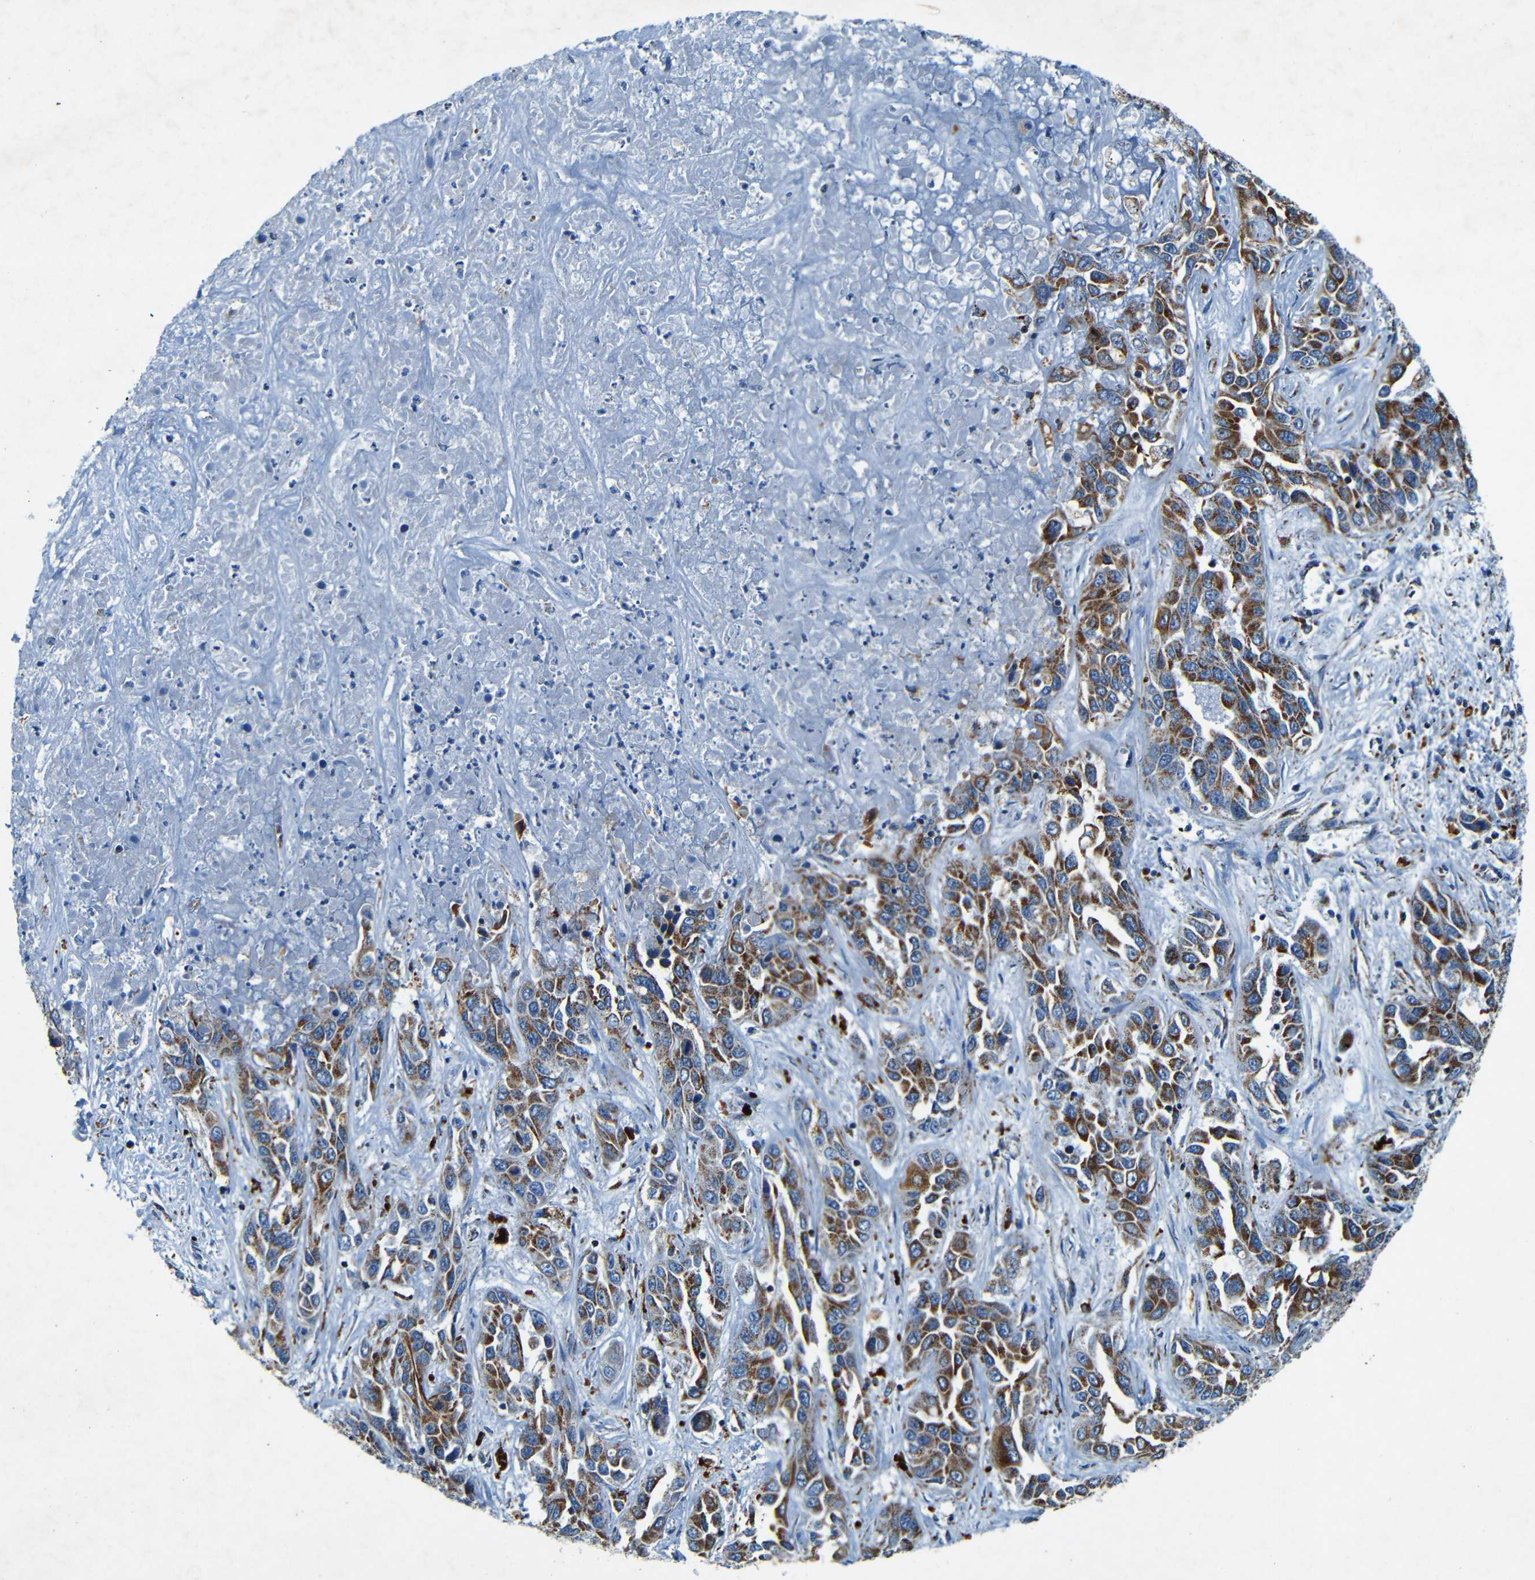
{"staining": {"intensity": "strong", "quantity": ">75%", "location": "cytoplasmic/membranous"}, "tissue": "liver cancer", "cell_type": "Tumor cells", "image_type": "cancer", "snomed": [{"axis": "morphology", "description": "Cholangiocarcinoma"}, {"axis": "topography", "description": "Liver"}], "caption": "Immunohistochemistry (DAB) staining of human liver cancer displays strong cytoplasmic/membranous protein expression in about >75% of tumor cells. Immunohistochemistry (ihc) stains the protein of interest in brown and the nuclei are stained blue.", "gene": "WSCD2", "patient": {"sex": "female", "age": 52}}